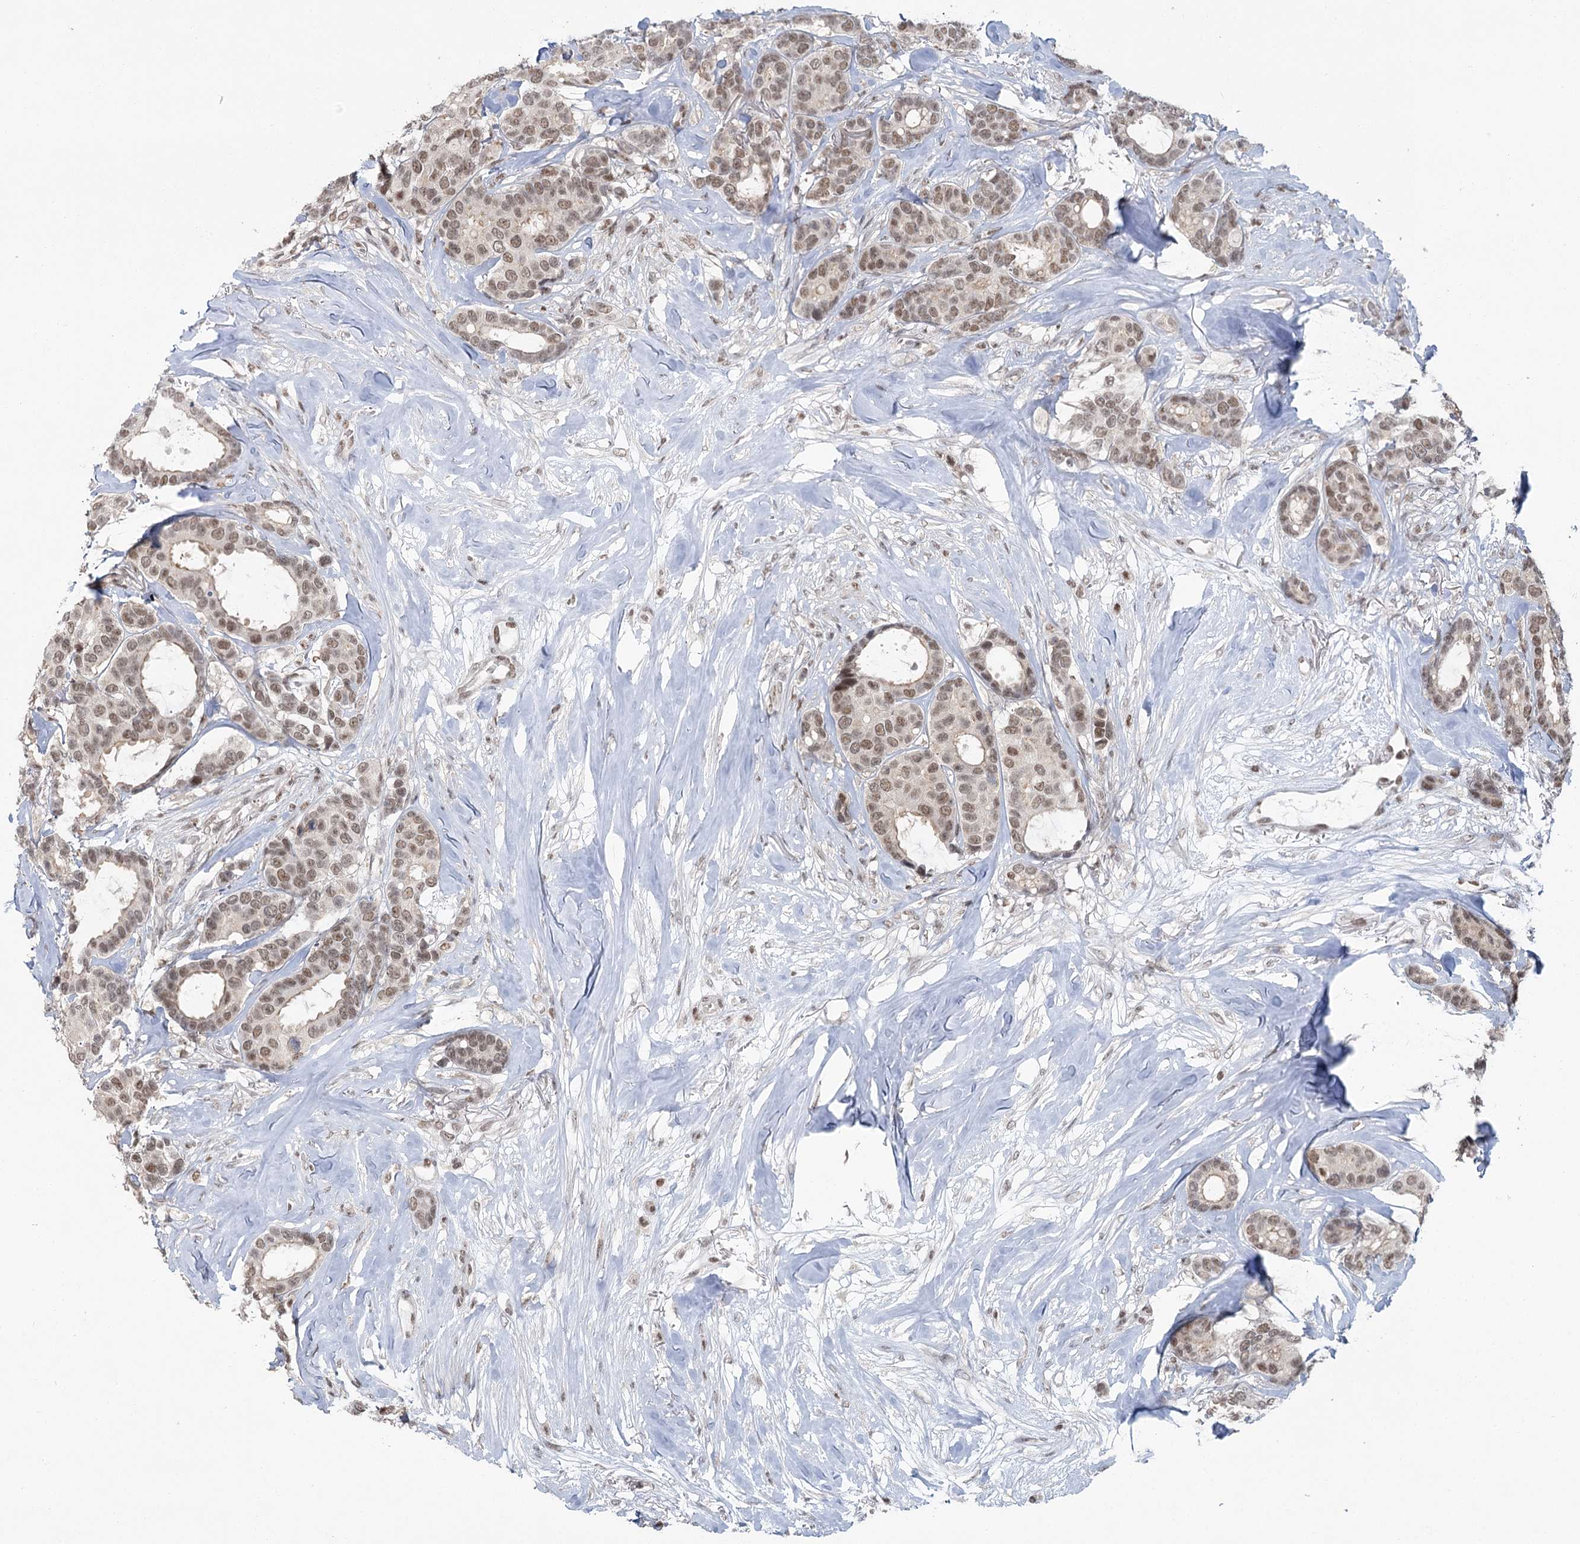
{"staining": {"intensity": "weak", "quantity": ">75%", "location": "nuclear"}, "tissue": "breast cancer", "cell_type": "Tumor cells", "image_type": "cancer", "snomed": [{"axis": "morphology", "description": "Duct carcinoma"}, {"axis": "topography", "description": "Breast"}], "caption": "Breast intraductal carcinoma stained with a protein marker exhibits weak staining in tumor cells.", "gene": "PDS5A", "patient": {"sex": "female", "age": 87}}